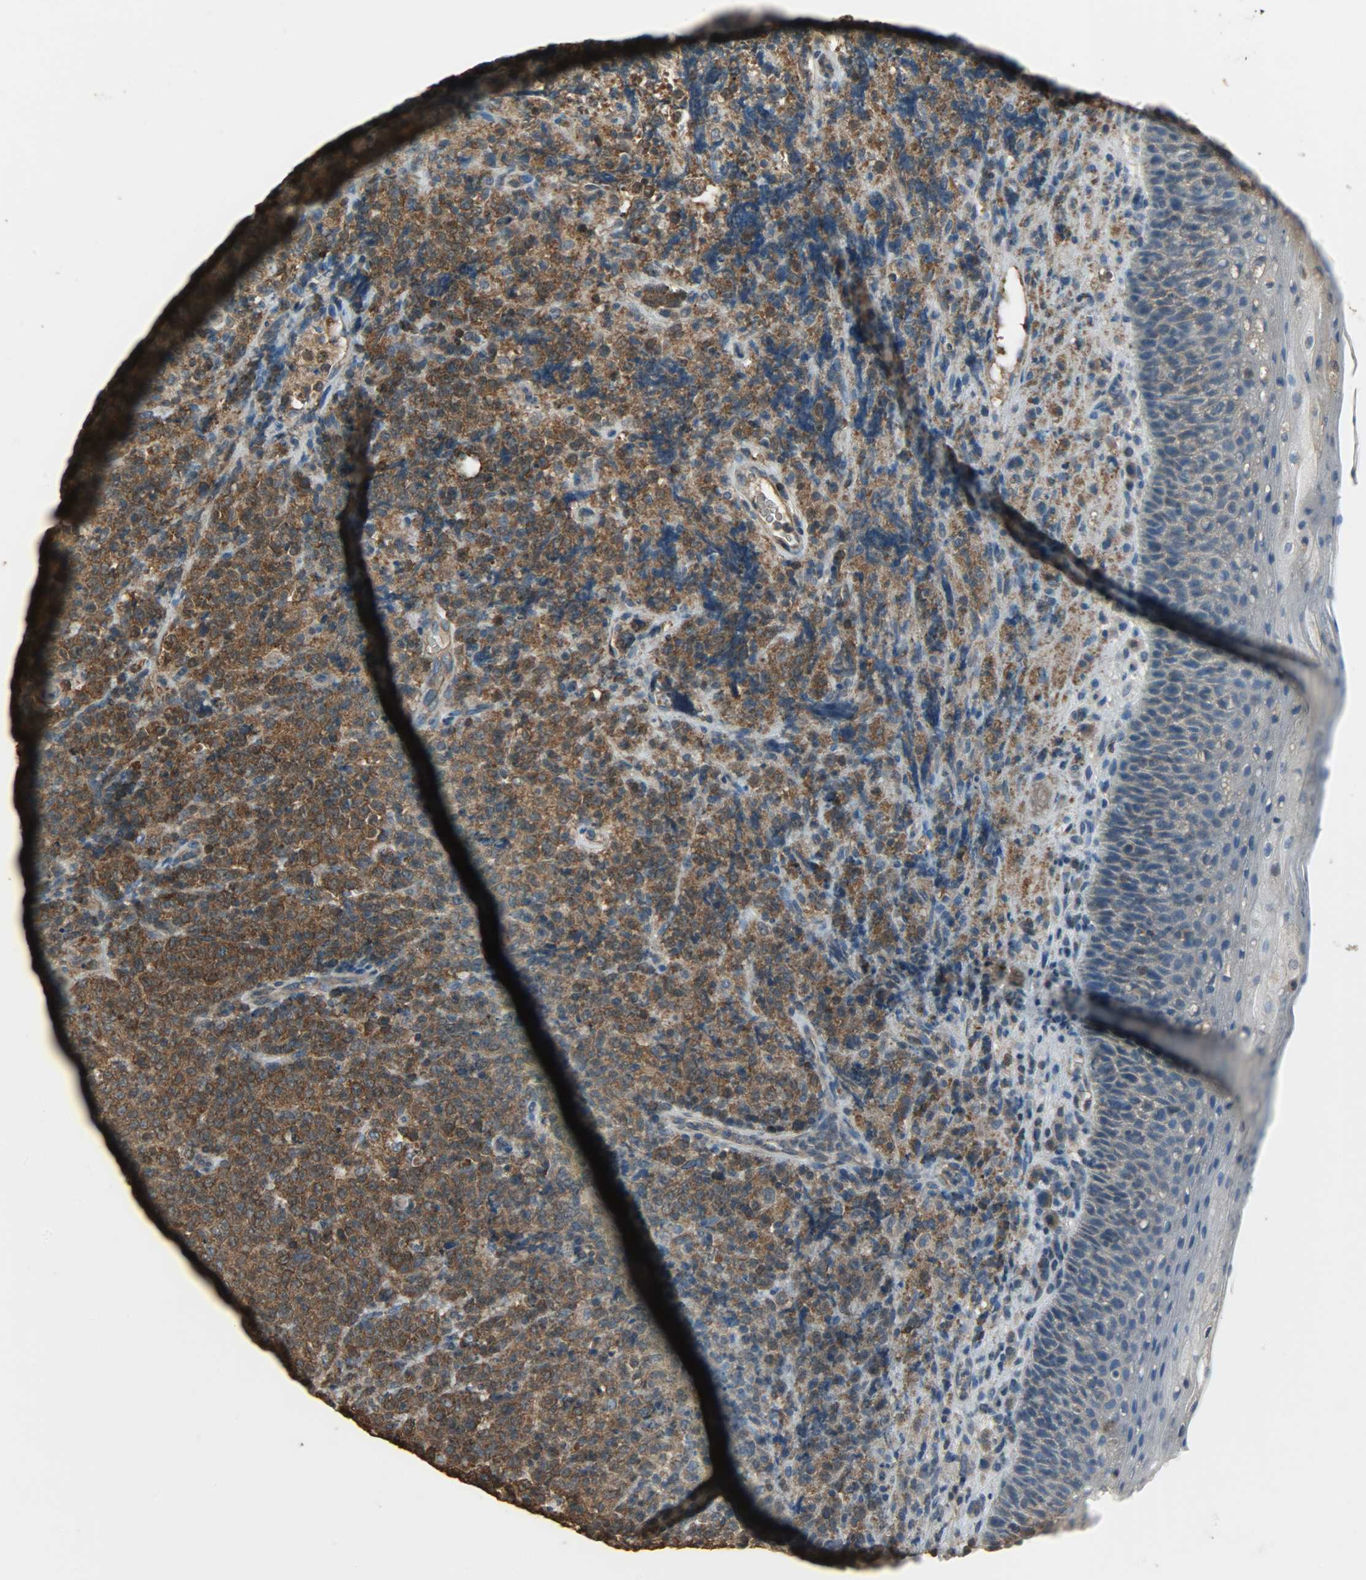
{"staining": {"intensity": "strong", "quantity": ">75%", "location": "cytoplasmic/membranous"}, "tissue": "lymphoma", "cell_type": "Tumor cells", "image_type": "cancer", "snomed": [{"axis": "morphology", "description": "Malignant lymphoma, non-Hodgkin's type, High grade"}, {"axis": "topography", "description": "Tonsil"}], "caption": "Lymphoma stained with a protein marker displays strong staining in tumor cells.", "gene": "LDHB", "patient": {"sex": "female", "age": 36}}